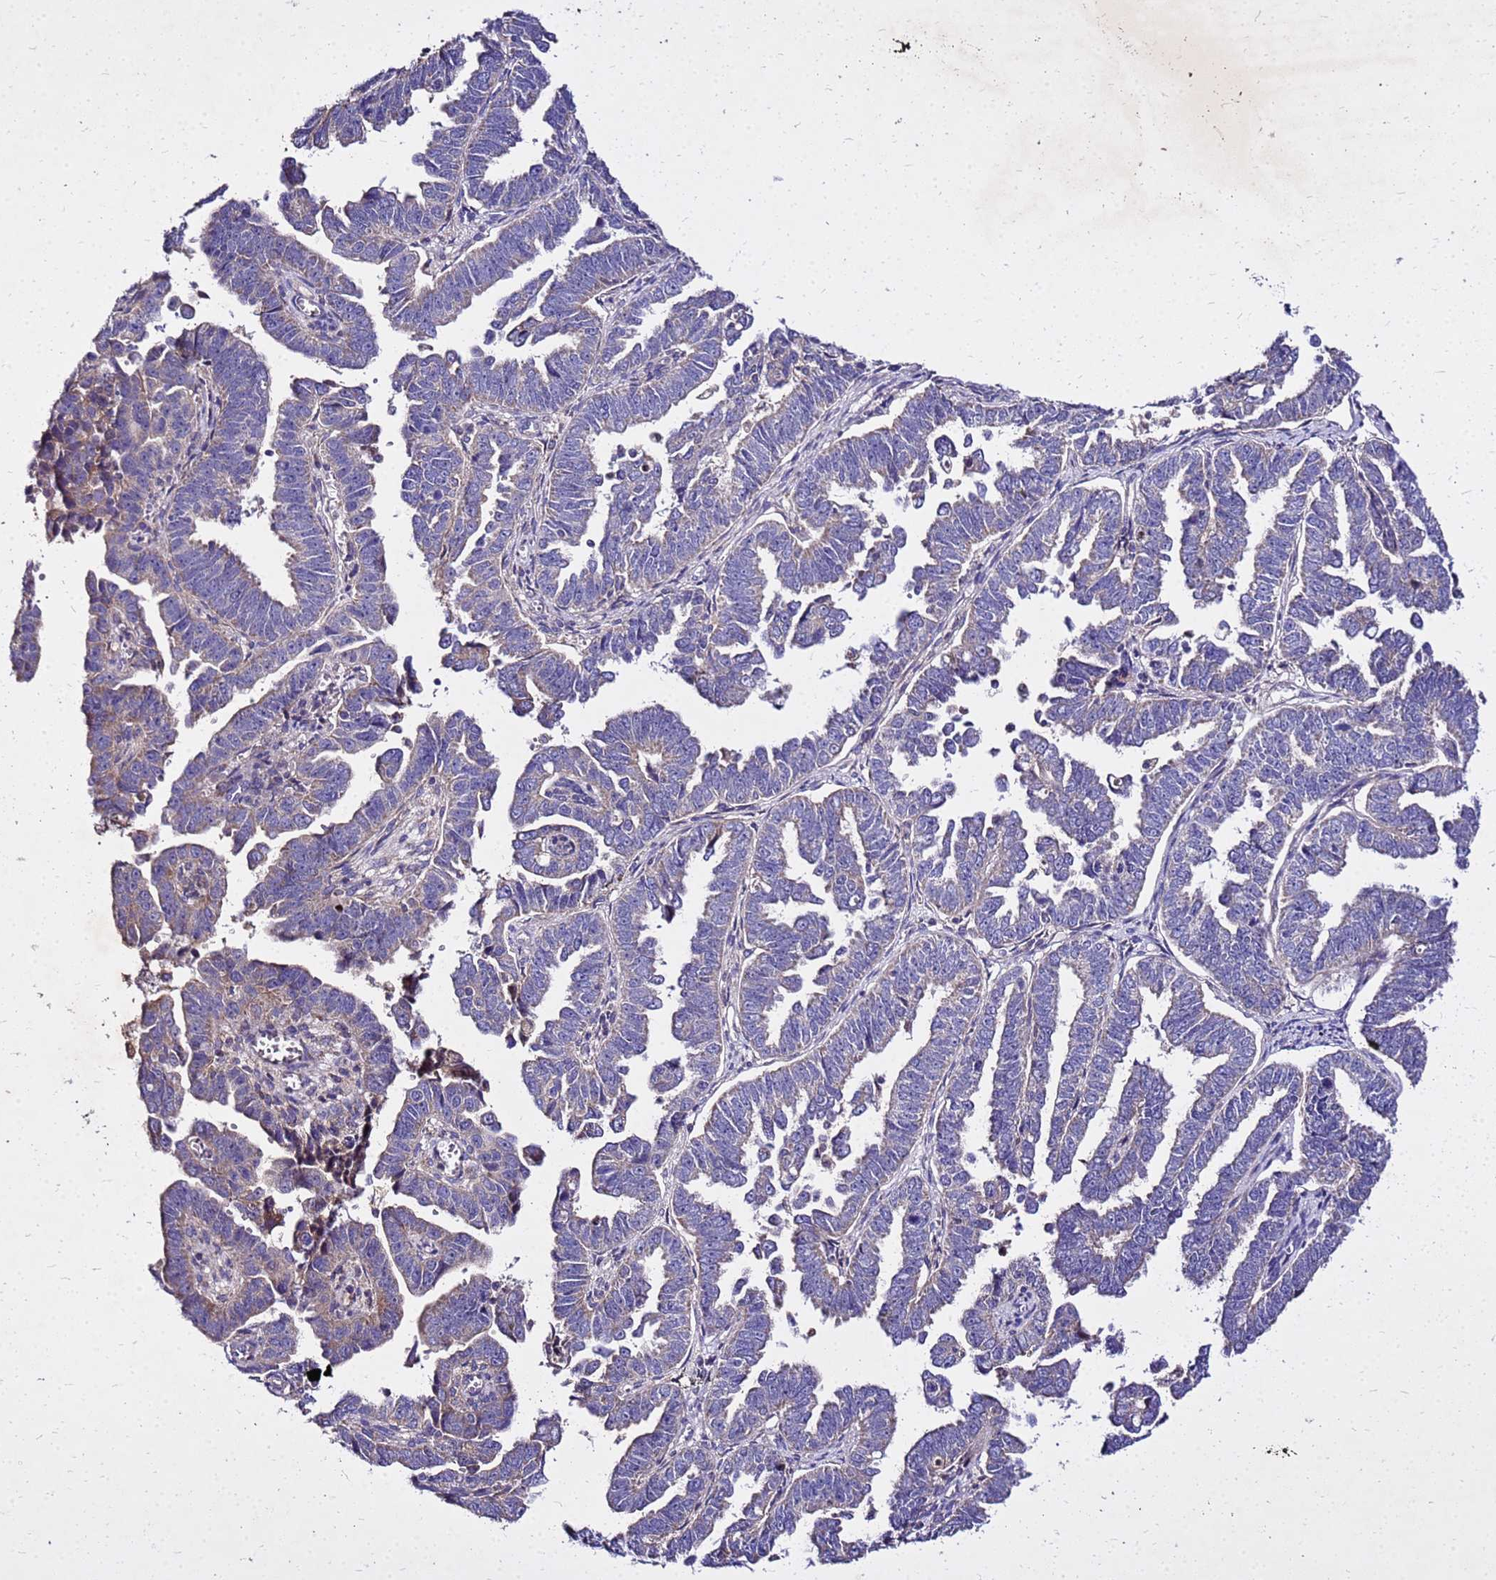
{"staining": {"intensity": "weak", "quantity": "<25%", "location": "cytoplasmic/membranous"}, "tissue": "endometrial cancer", "cell_type": "Tumor cells", "image_type": "cancer", "snomed": [{"axis": "morphology", "description": "Adenocarcinoma, NOS"}, {"axis": "topography", "description": "Endometrium"}], "caption": "Tumor cells show no significant positivity in adenocarcinoma (endometrial).", "gene": "COX14", "patient": {"sex": "female", "age": 75}}